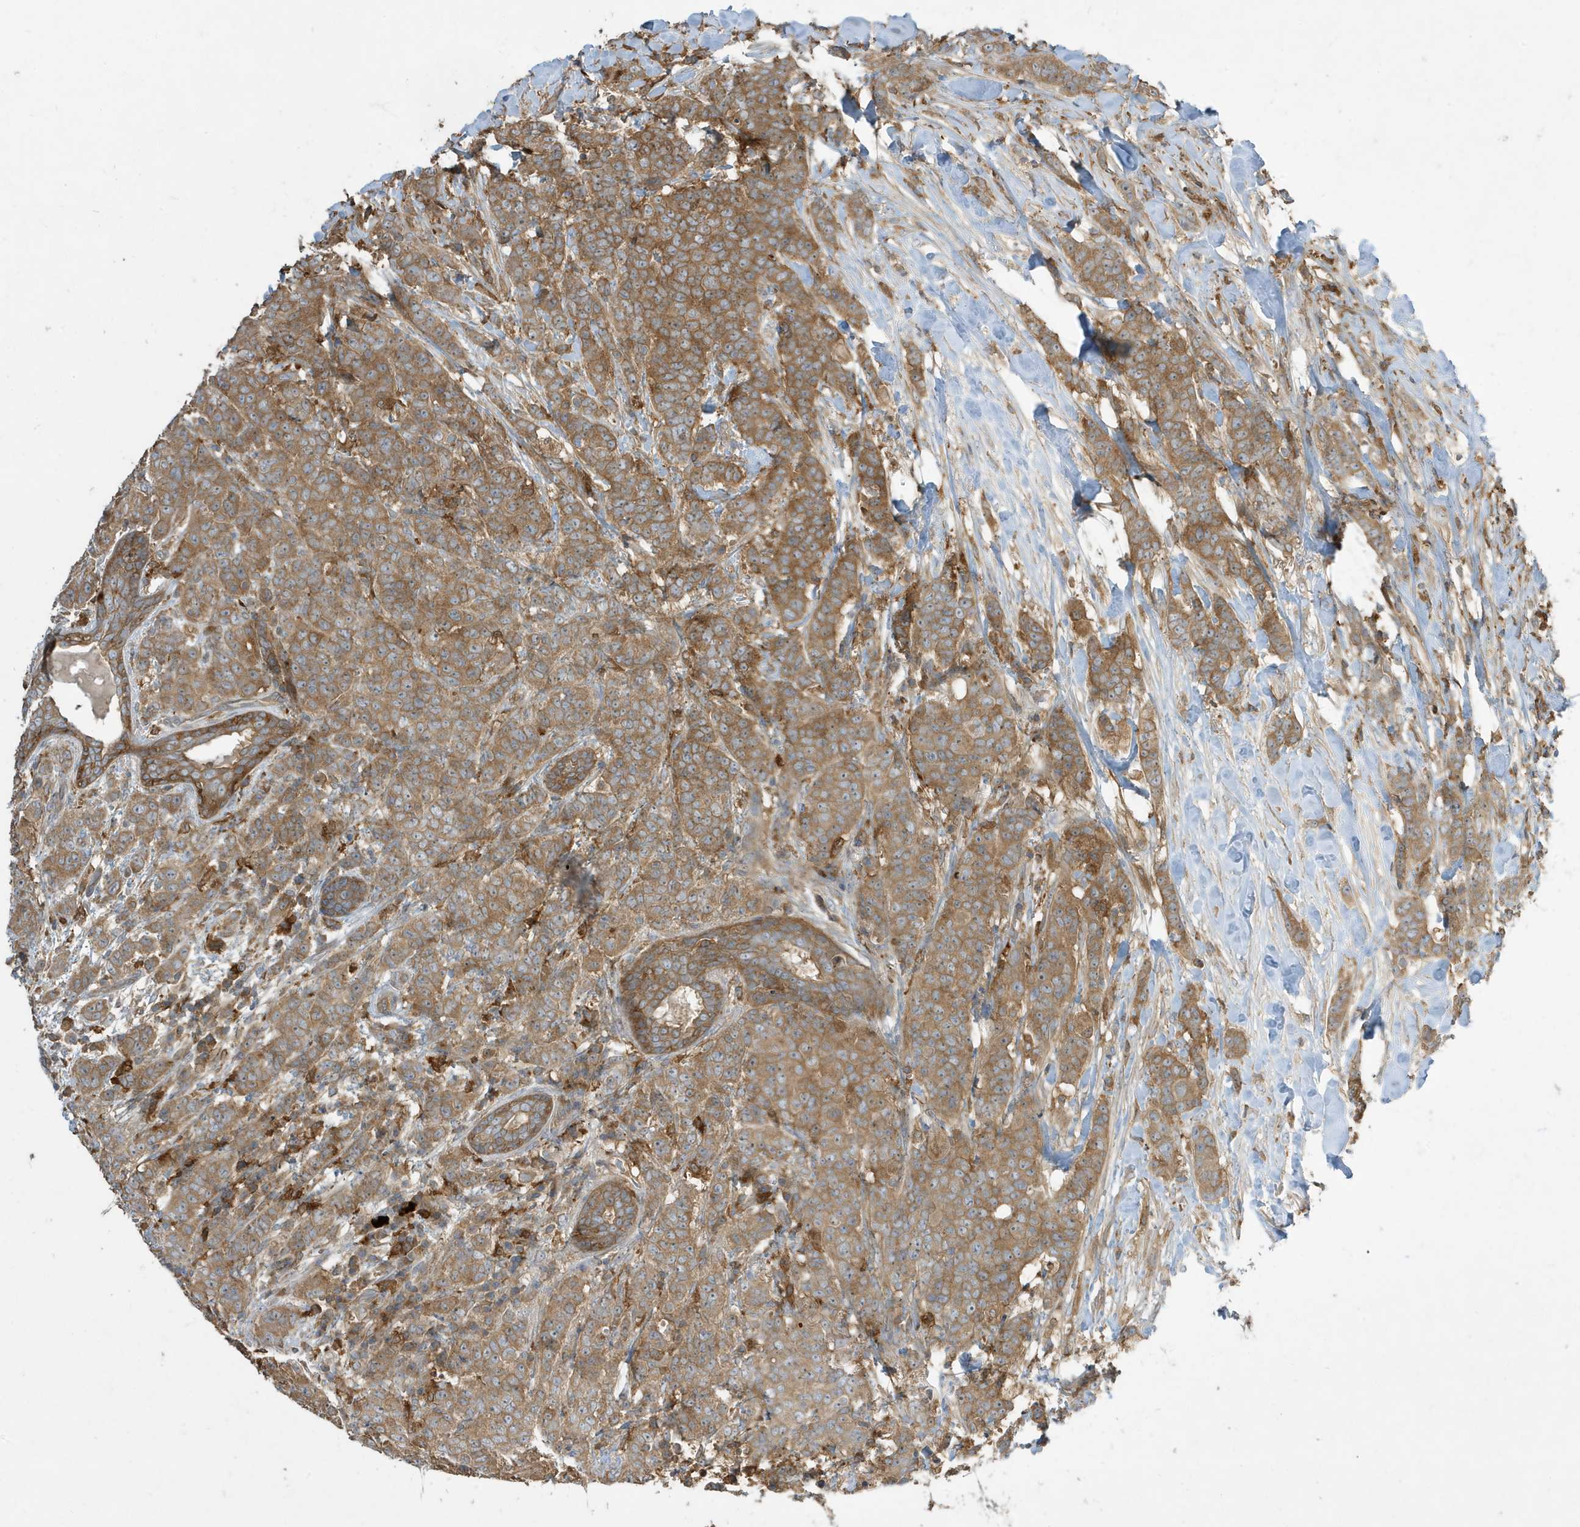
{"staining": {"intensity": "moderate", "quantity": ">75%", "location": "cytoplasmic/membranous"}, "tissue": "breast cancer", "cell_type": "Tumor cells", "image_type": "cancer", "snomed": [{"axis": "morphology", "description": "Duct carcinoma"}, {"axis": "topography", "description": "Breast"}], "caption": "Infiltrating ductal carcinoma (breast) stained with DAB (3,3'-diaminobenzidine) immunohistochemistry (IHC) displays medium levels of moderate cytoplasmic/membranous staining in about >75% of tumor cells. (DAB = brown stain, brightfield microscopy at high magnification).", "gene": "ABTB1", "patient": {"sex": "female", "age": 40}}